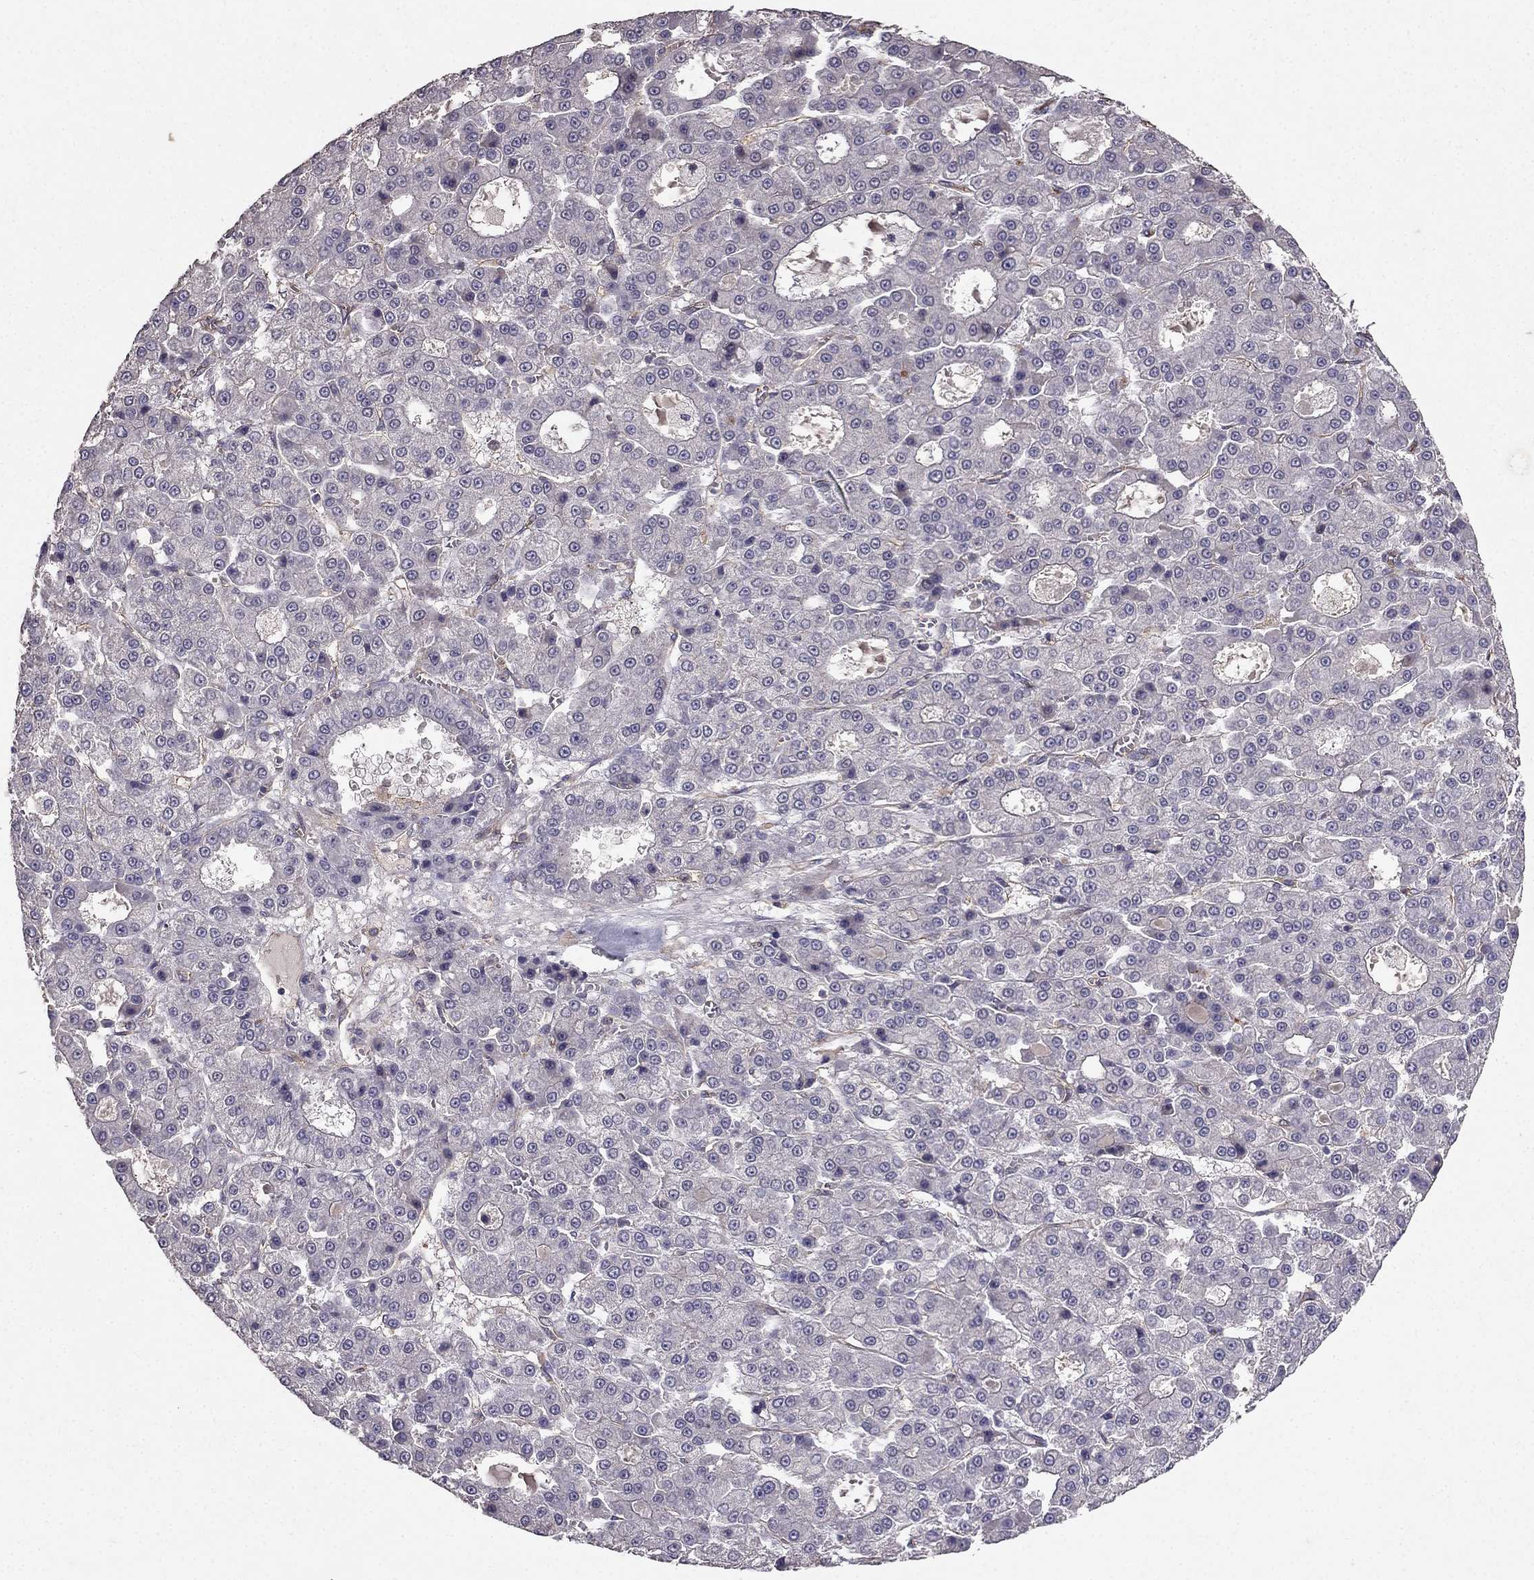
{"staining": {"intensity": "negative", "quantity": "none", "location": "none"}, "tissue": "liver cancer", "cell_type": "Tumor cells", "image_type": "cancer", "snomed": [{"axis": "morphology", "description": "Carcinoma, Hepatocellular, NOS"}, {"axis": "topography", "description": "Liver"}], "caption": "Human liver cancer (hepatocellular carcinoma) stained for a protein using immunohistochemistry demonstrates no positivity in tumor cells.", "gene": "RASIP1", "patient": {"sex": "male", "age": 70}}